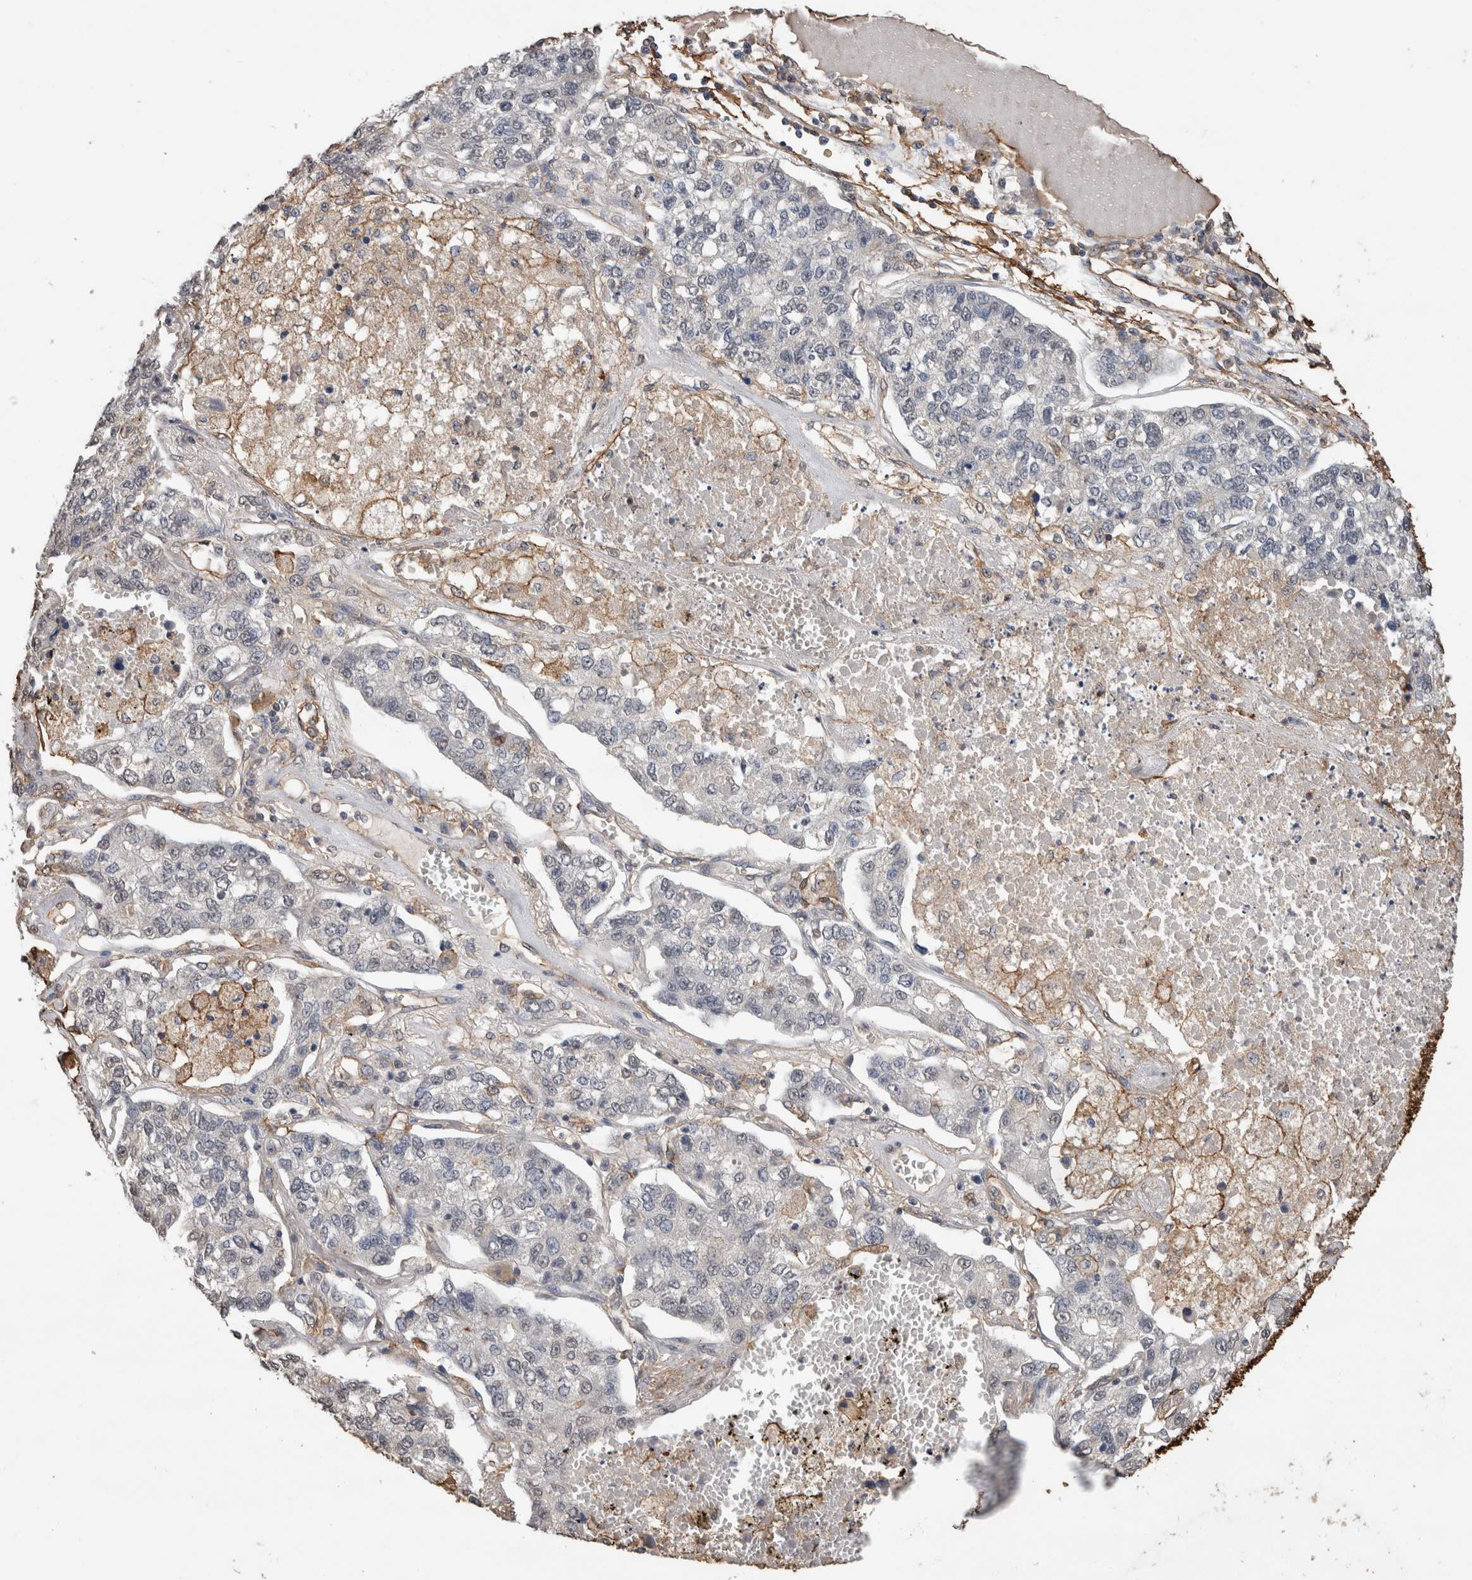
{"staining": {"intensity": "negative", "quantity": "none", "location": "none"}, "tissue": "lung cancer", "cell_type": "Tumor cells", "image_type": "cancer", "snomed": [{"axis": "morphology", "description": "Adenocarcinoma, NOS"}, {"axis": "topography", "description": "Lung"}], "caption": "Immunohistochemical staining of human lung cancer displays no significant staining in tumor cells.", "gene": "S100A10", "patient": {"sex": "male", "age": 49}}